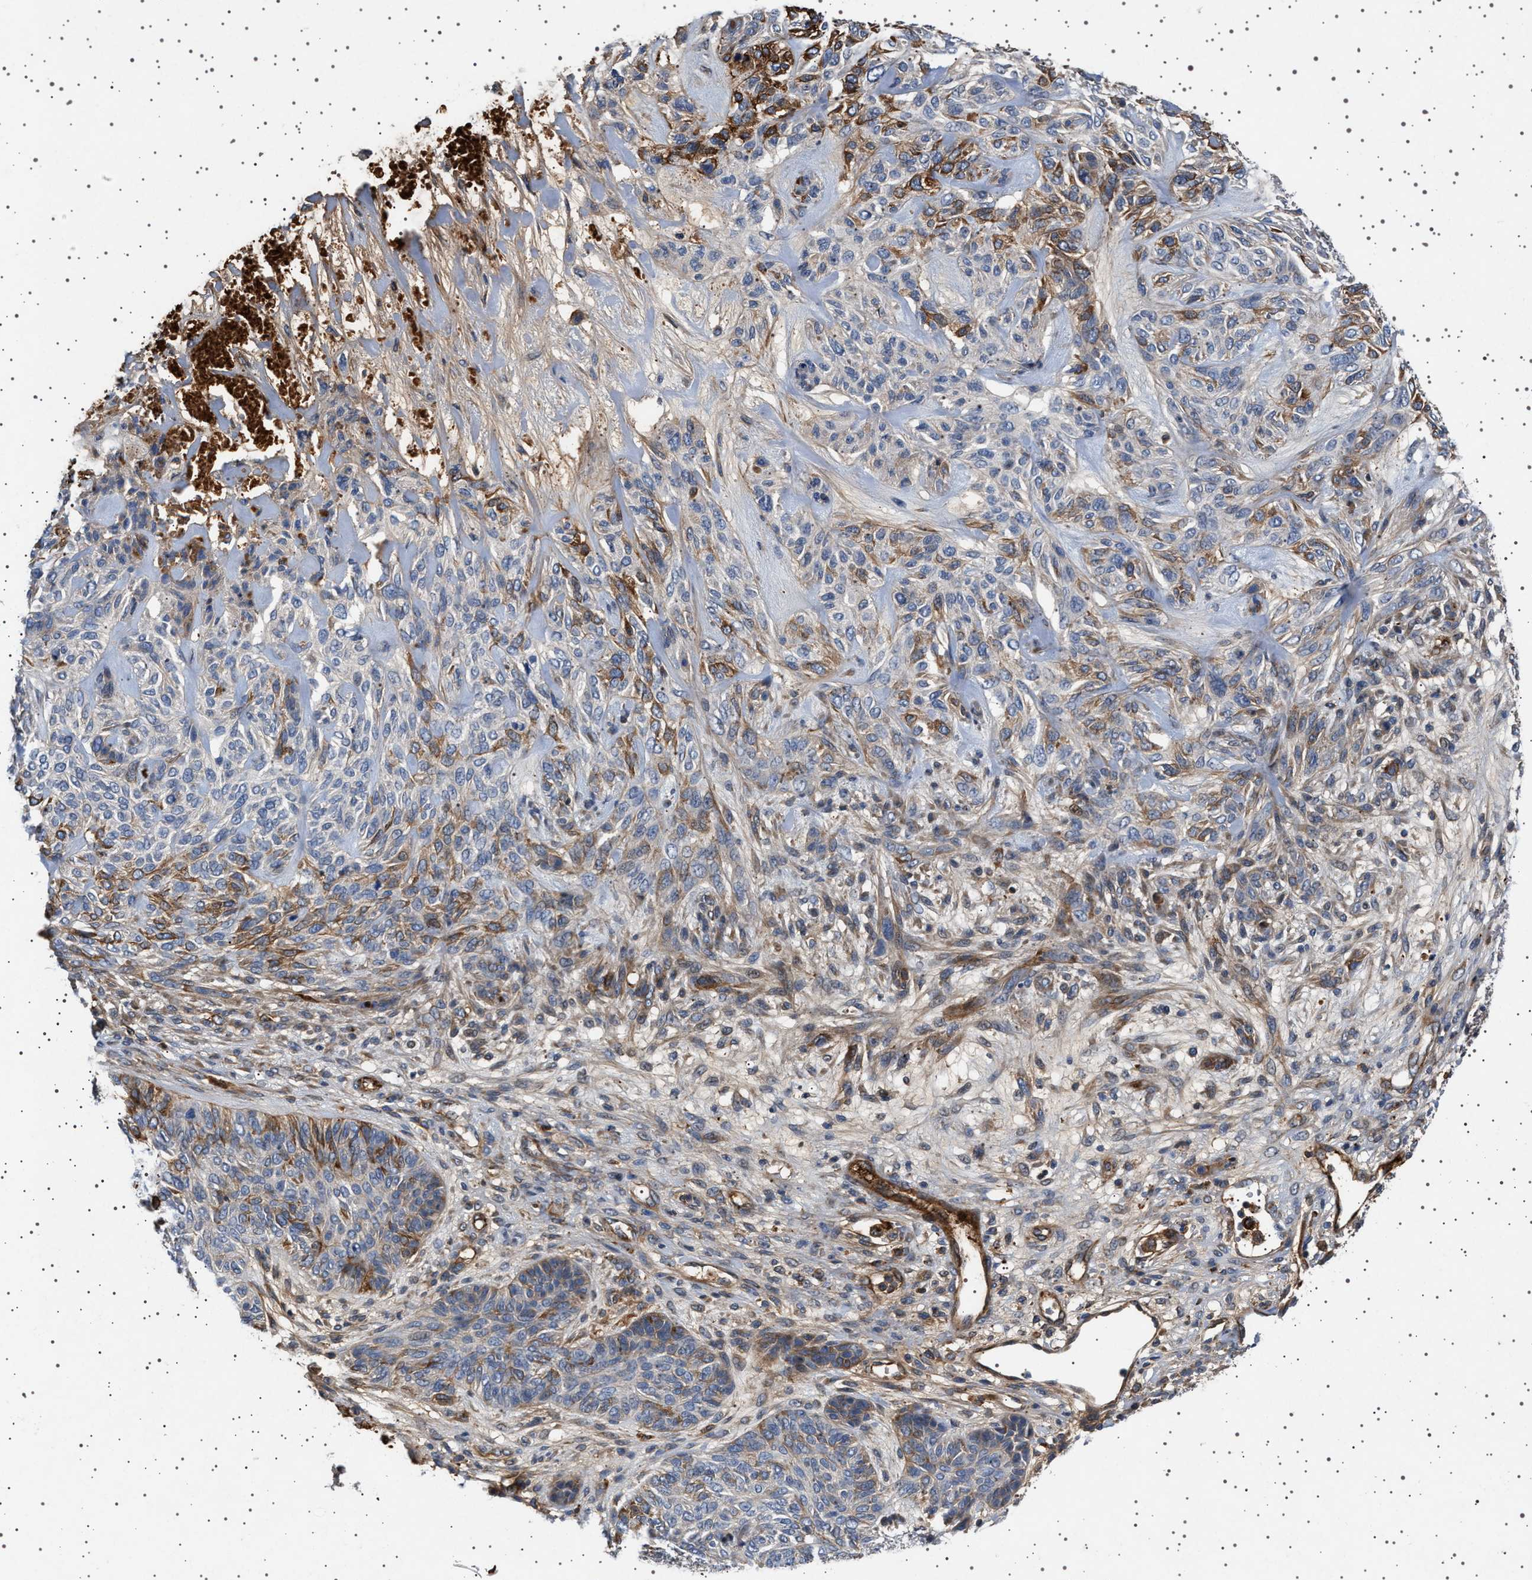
{"staining": {"intensity": "weak", "quantity": "25%-75%", "location": "cytoplasmic/membranous"}, "tissue": "skin cancer", "cell_type": "Tumor cells", "image_type": "cancer", "snomed": [{"axis": "morphology", "description": "Basal cell carcinoma"}, {"axis": "topography", "description": "Skin"}], "caption": "This is an image of IHC staining of skin cancer, which shows weak positivity in the cytoplasmic/membranous of tumor cells.", "gene": "FICD", "patient": {"sex": "male", "age": 55}}